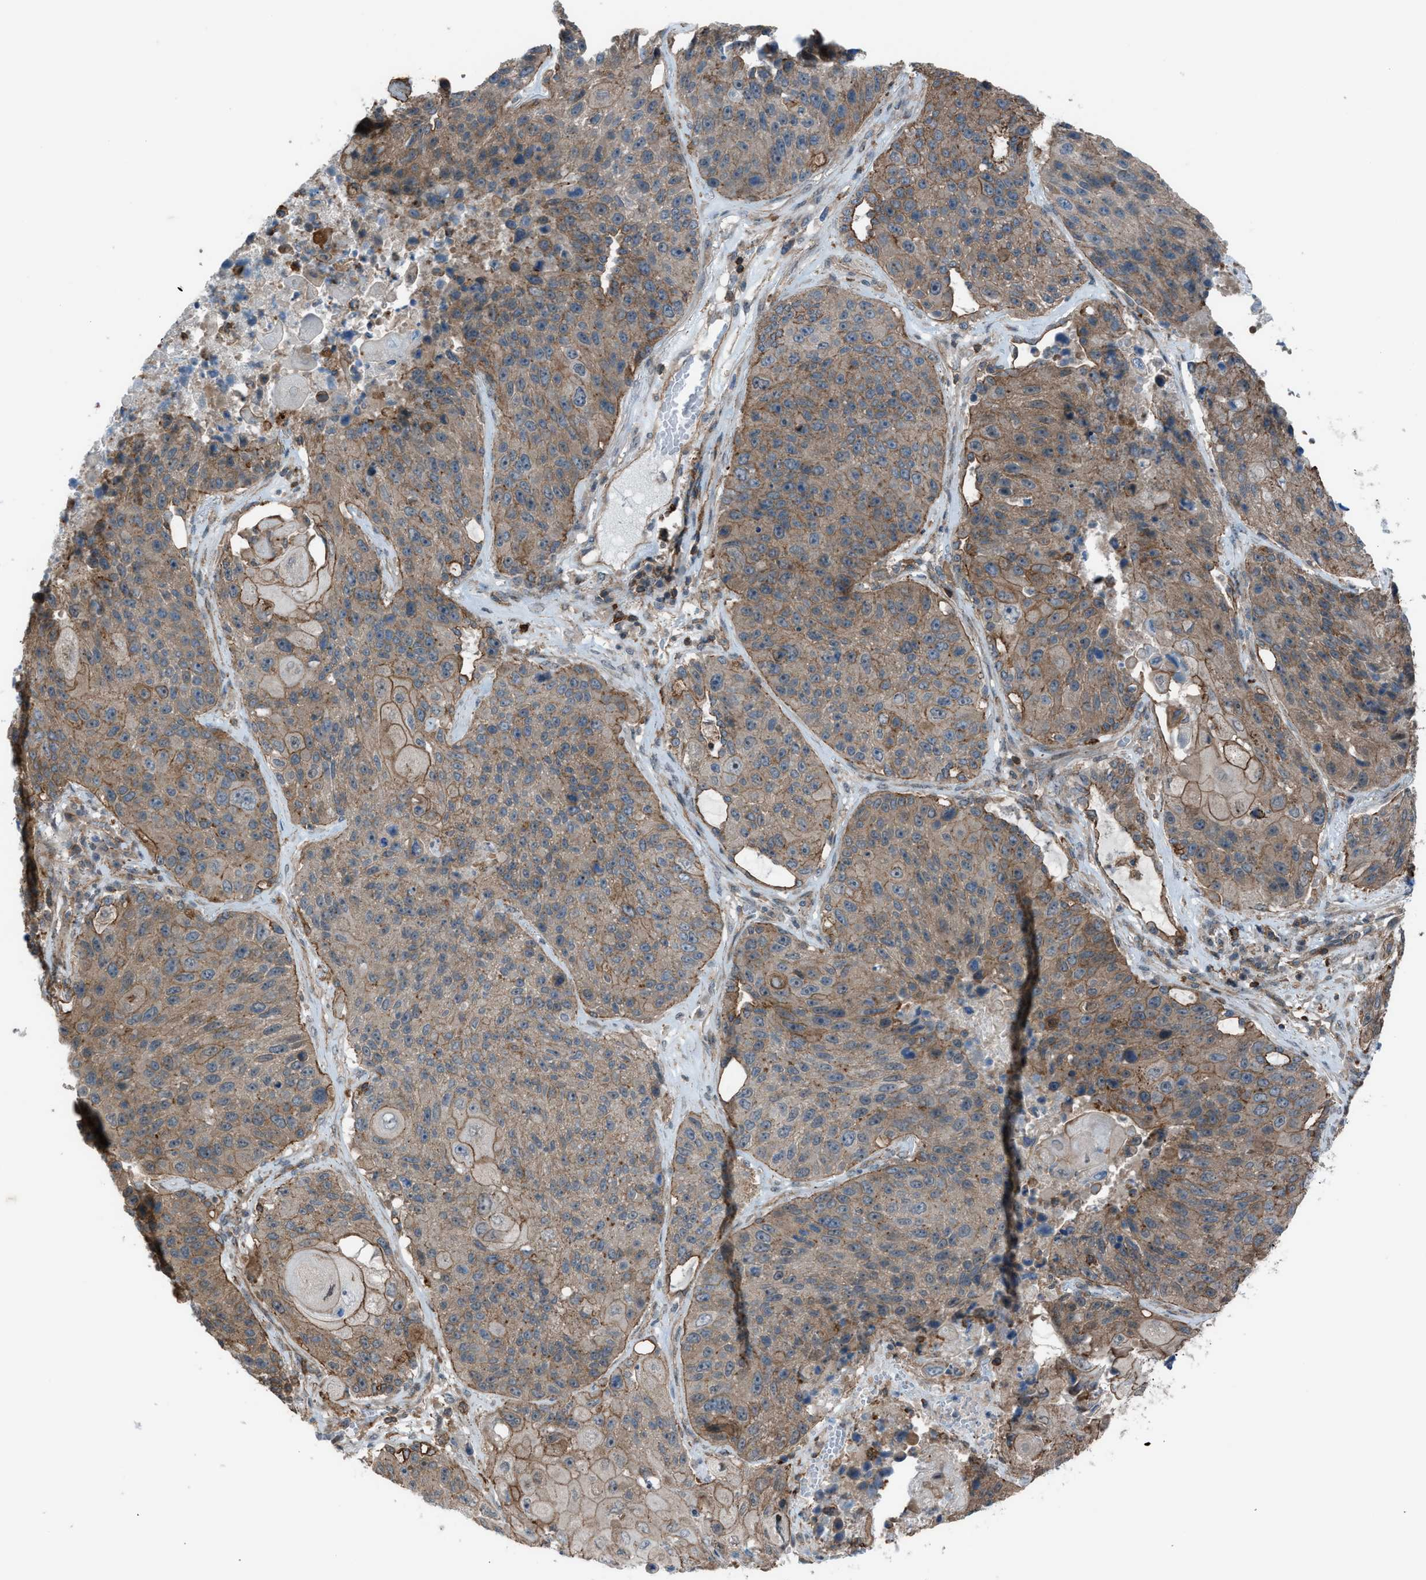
{"staining": {"intensity": "moderate", "quantity": ">75%", "location": "cytoplasmic/membranous"}, "tissue": "lung cancer", "cell_type": "Tumor cells", "image_type": "cancer", "snomed": [{"axis": "morphology", "description": "Squamous cell carcinoma, NOS"}, {"axis": "topography", "description": "Lung"}], "caption": "Protein staining shows moderate cytoplasmic/membranous expression in approximately >75% of tumor cells in squamous cell carcinoma (lung). The staining was performed using DAB, with brown indicating positive protein expression. Nuclei are stained blue with hematoxylin.", "gene": "DYRK1A", "patient": {"sex": "male", "age": 61}}